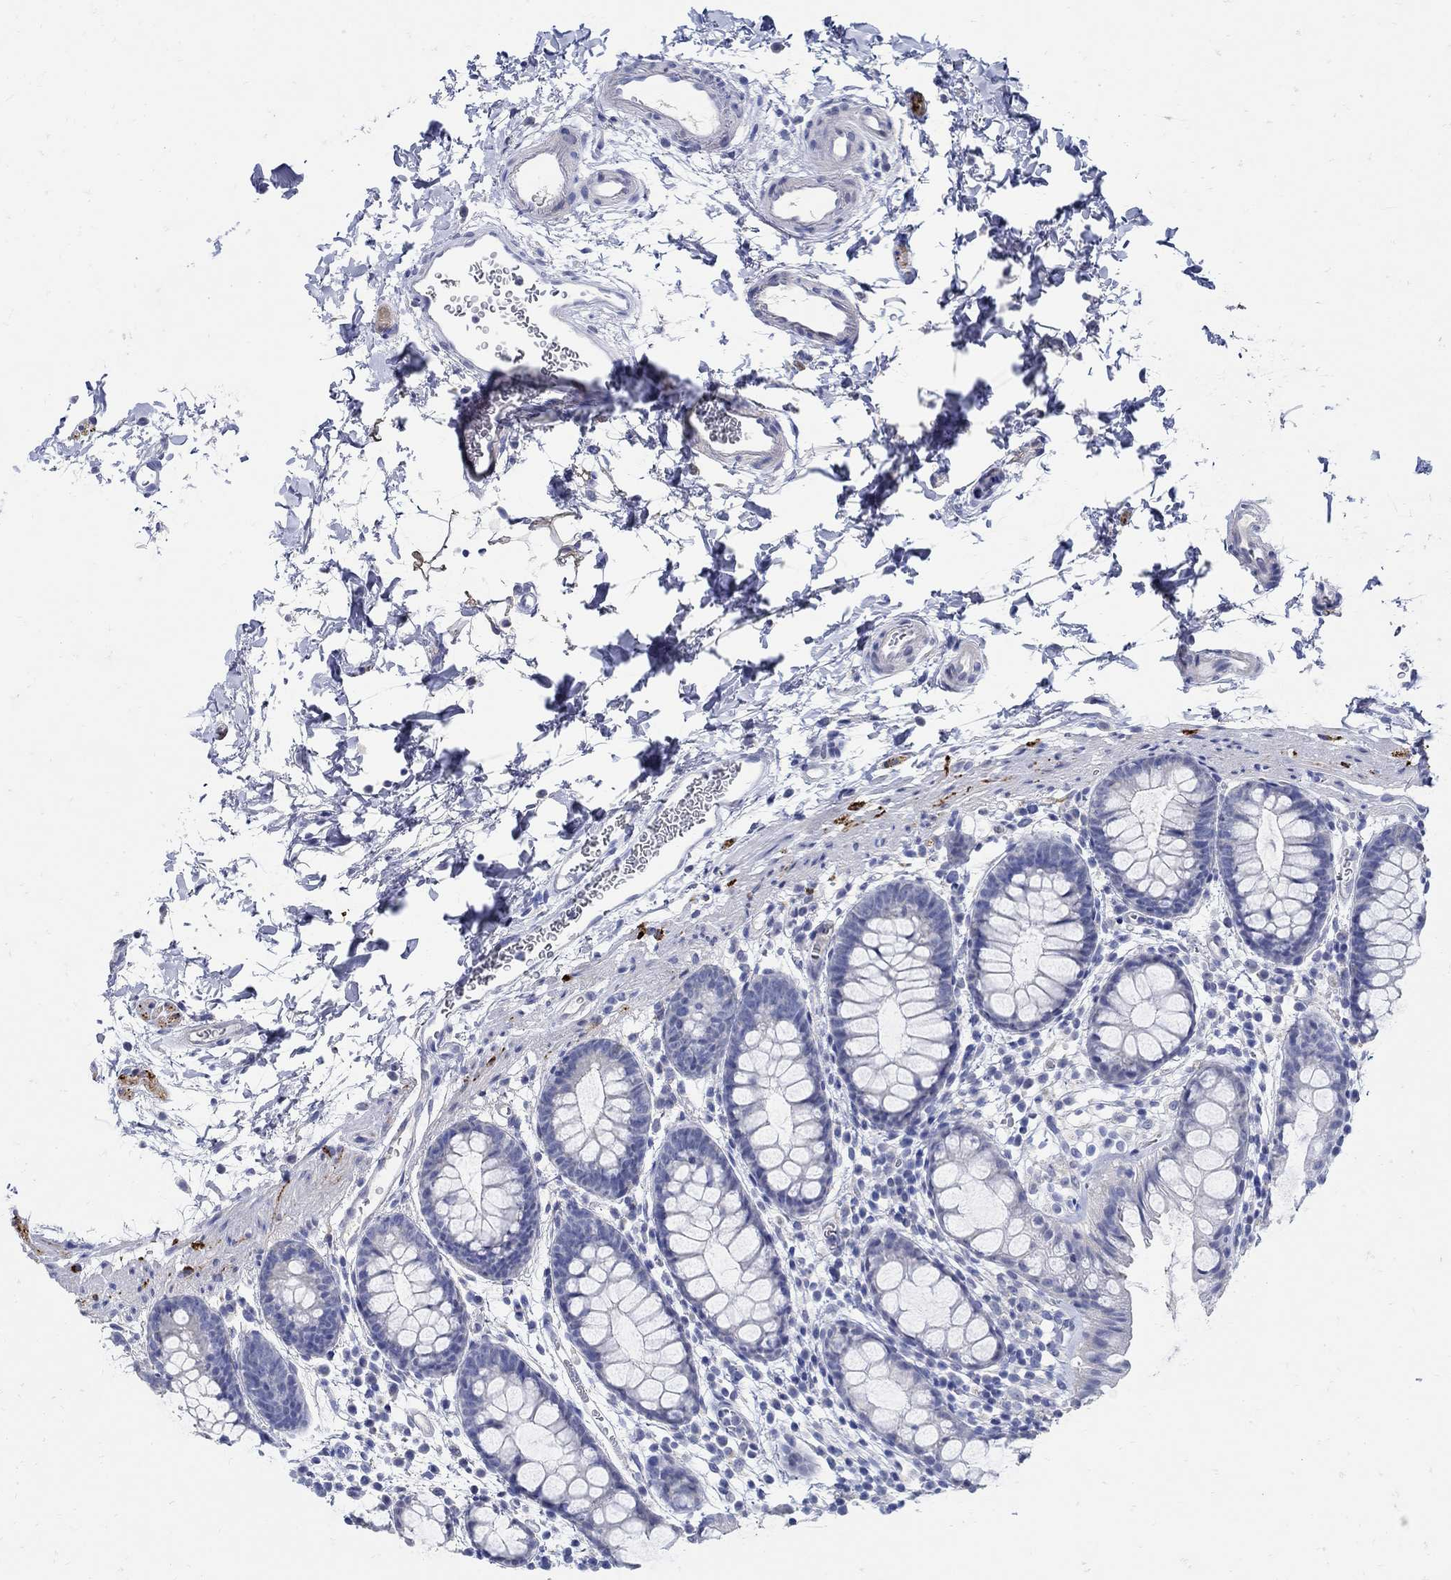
{"staining": {"intensity": "negative", "quantity": "none", "location": "none"}, "tissue": "rectum", "cell_type": "Glandular cells", "image_type": "normal", "snomed": [{"axis": "morphology", "description": "Normal tissue, NOS"}, {"axis": "topography", "description": "Rectum"}], "caption": "Immunohistochemical staining of normal human rectum shows no significant staining in glandular cells.", "gene": "NOS1", "patient": {"sex": "male", "age": 57}}